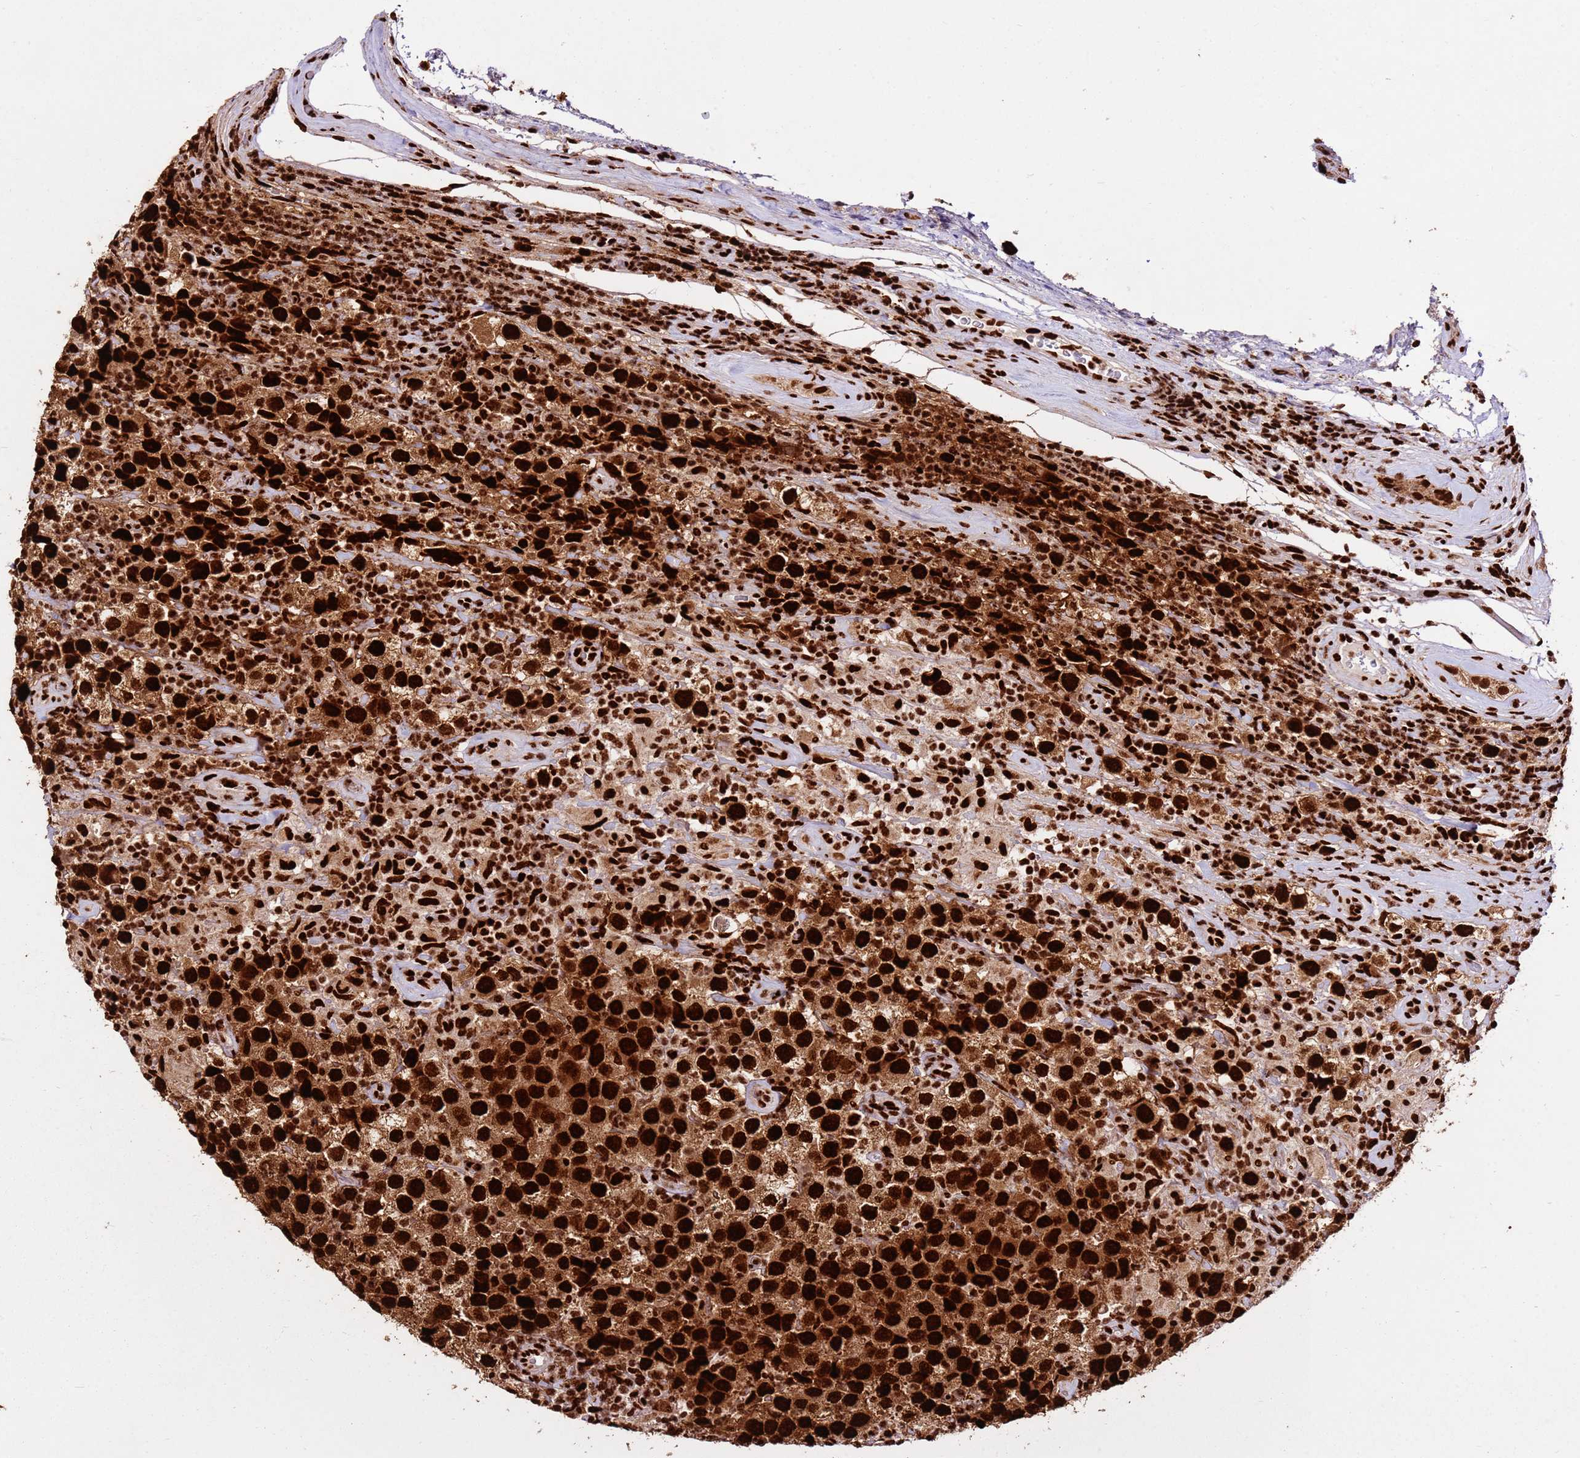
{"staining": {"intensity": "strong", "quantity": ">75%", "location": "nuclear"}, "tissue": "testis cancer", "cell_type": "Tumor cells", "image_type": "cancer", "snomed": [{"axis": "morphology", "description": "Seminoma, NOS"}, {"axis": "morphology", "description": "Carcinoma, Embryonal, NOS"}, {"axis": "topography", "description": "Testis"}], "caption": "A high amount of strong nuclear expression is appreciated in approximately >75% of tumor cells in testis embryonal carcinoma tissue.", "gene": "HNRNPAB", "patient": {"sex": "male", "age": 41}}